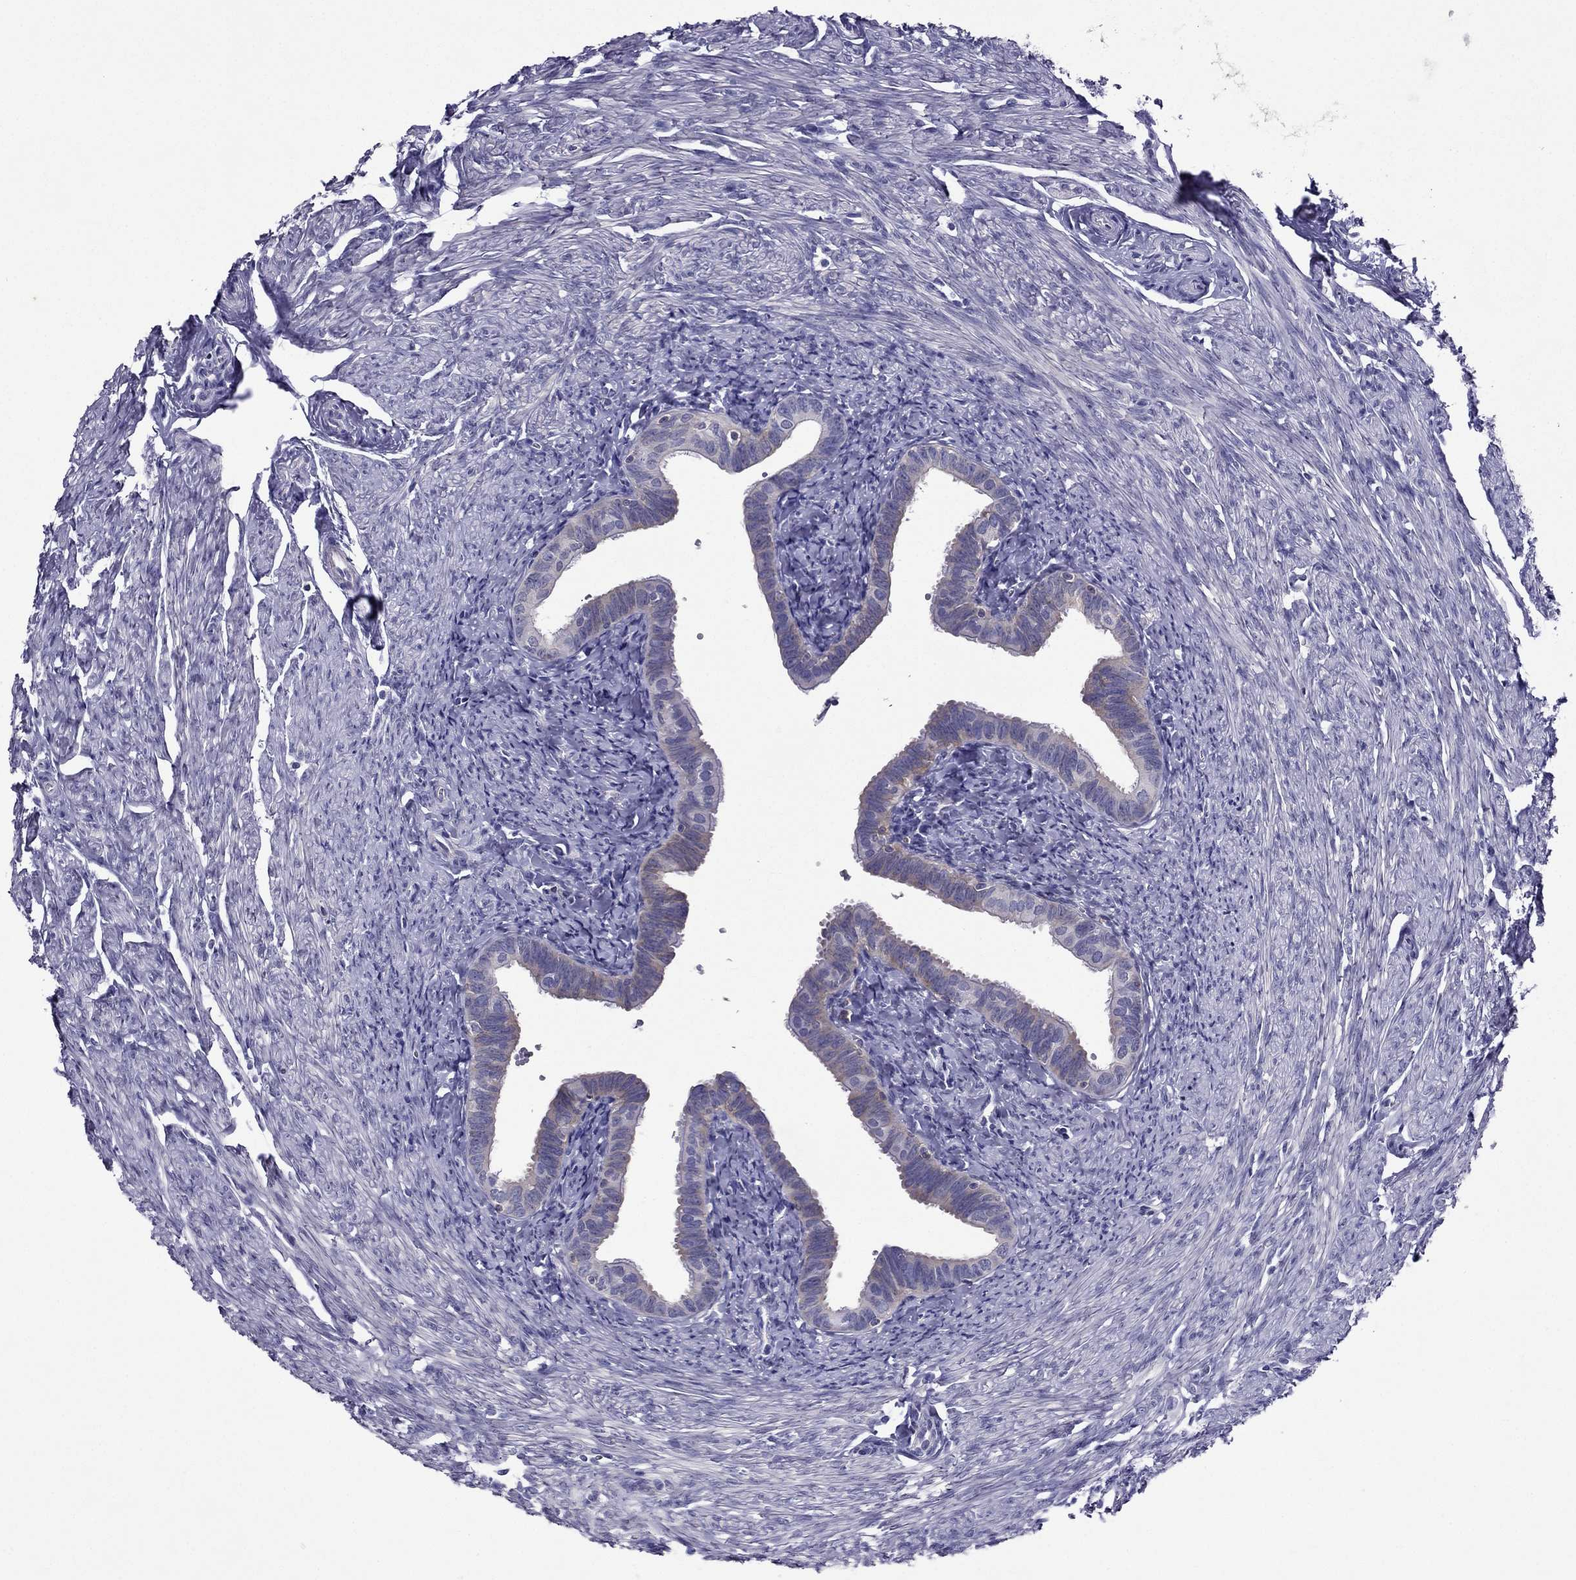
{"staining": {"intensity": "negative", "quantity": "none", "location": "none"}, "tissue": "fallopian tube", "cell_type": "Glandular cells", "image_type": "normal", "snomed": [{"axis": "morphology", "description": "Normal tissue, NOS"}, {"axis": "topography", "description": "Fallopian tube"}, {"axis": "topography", "description": "Ovary"}], "caption": "Immunohistochemistry (IHC) of normal human fallopian tube shows no staining in glandular cells.", "gene": "AAK1", "patient": {"sex": "female", "age": 57}}